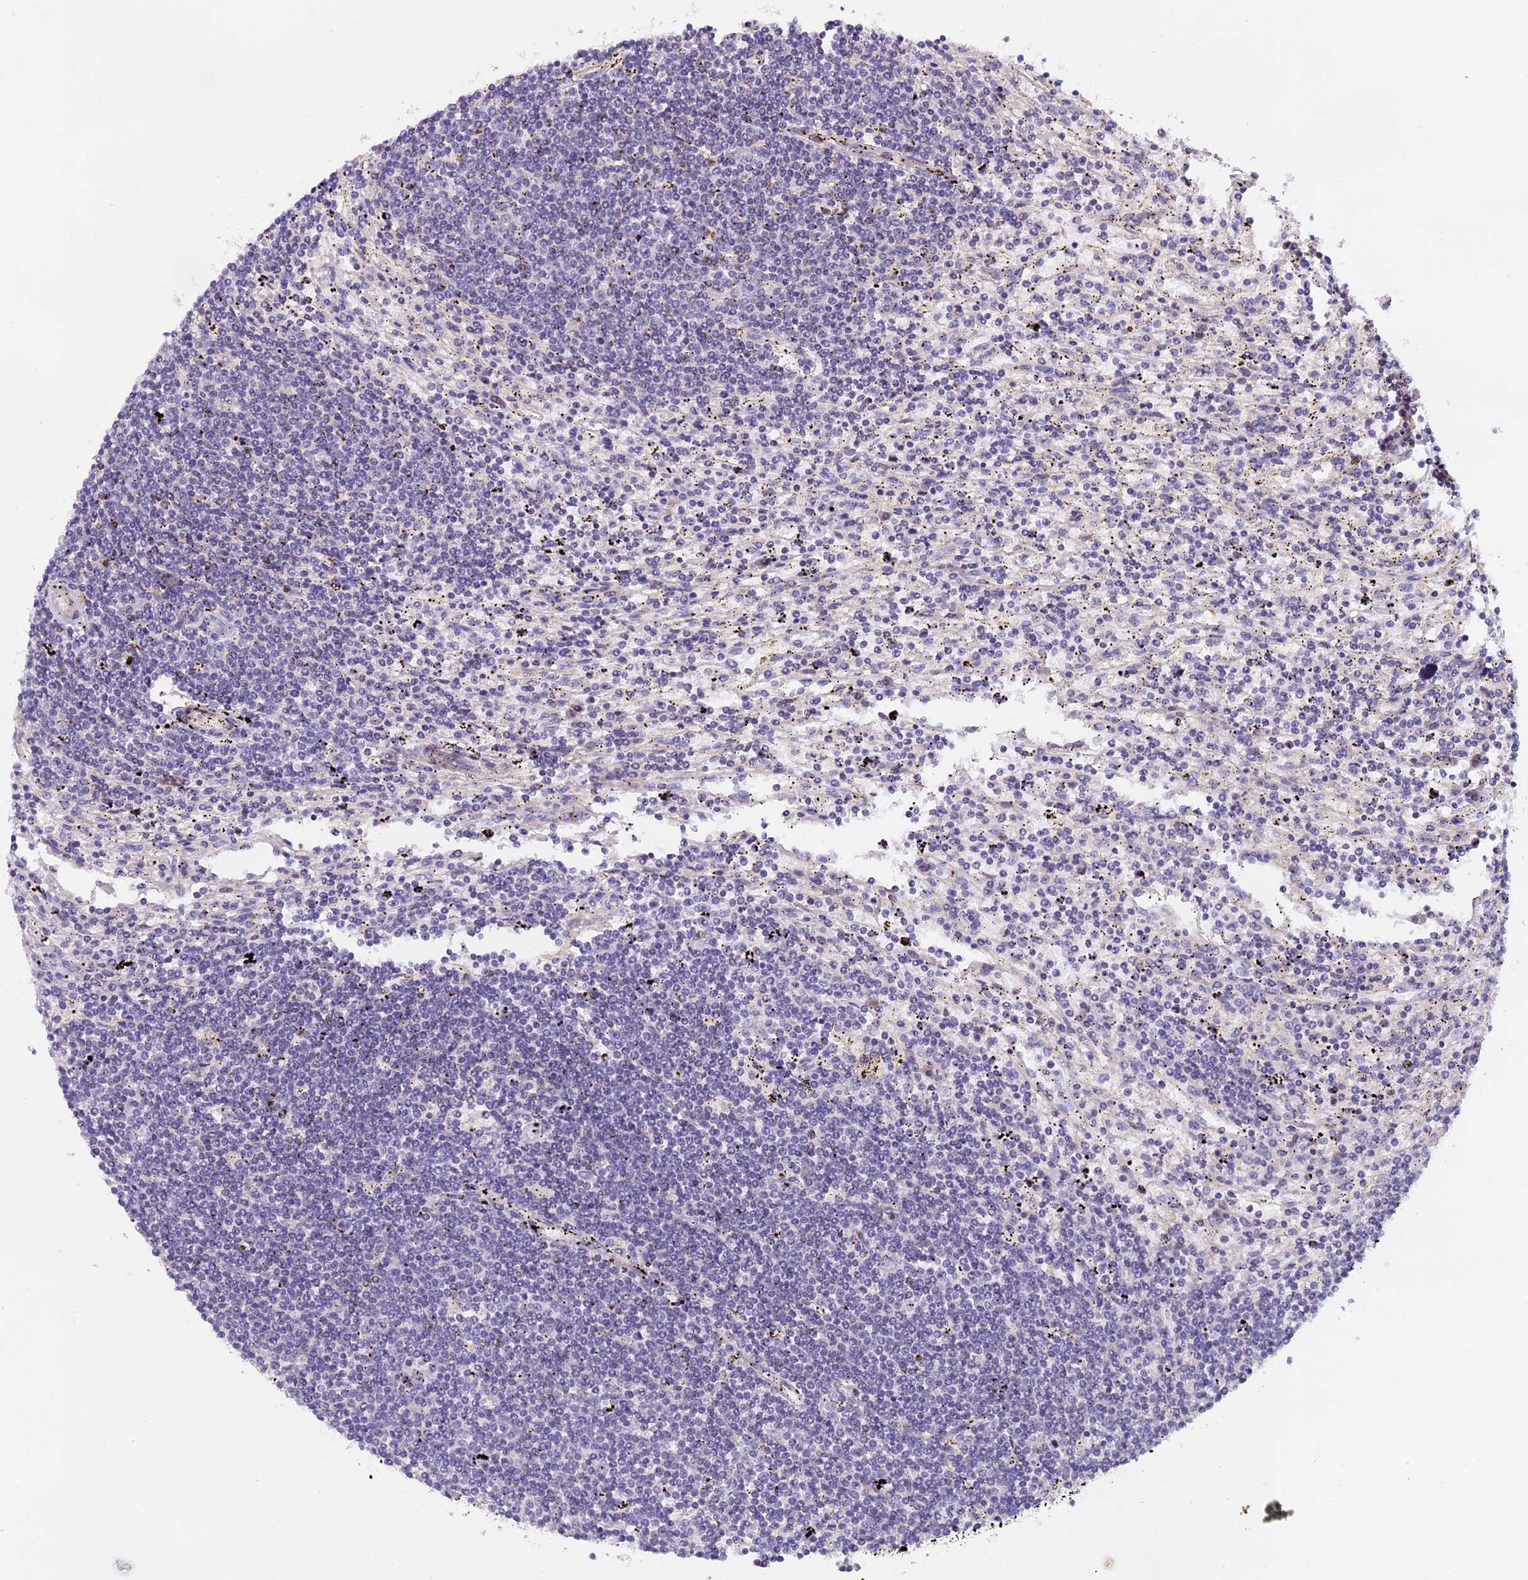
{"staining": {"intensity": "negative", "quantity": "none", "location": "none"}, "tissue": "lymphoma", "cell_type": "Tumor cells", "image_type": "cancer", "snomed": [{"axis": "morphology", "description": "Malignant lymphoma, non-Hodgkin's type, Low grade"}, {"axis": "topography", "description": "Spleen"}], "caption": "This is a micrograph of immunohistochemistry (IHC) staining of low-grade malignant lymphoma, non-Hodgkin's type, which shows no expression in tumor cells.", "gene": "FAM98C", "patient": {"sex": "male", "age": 76}}